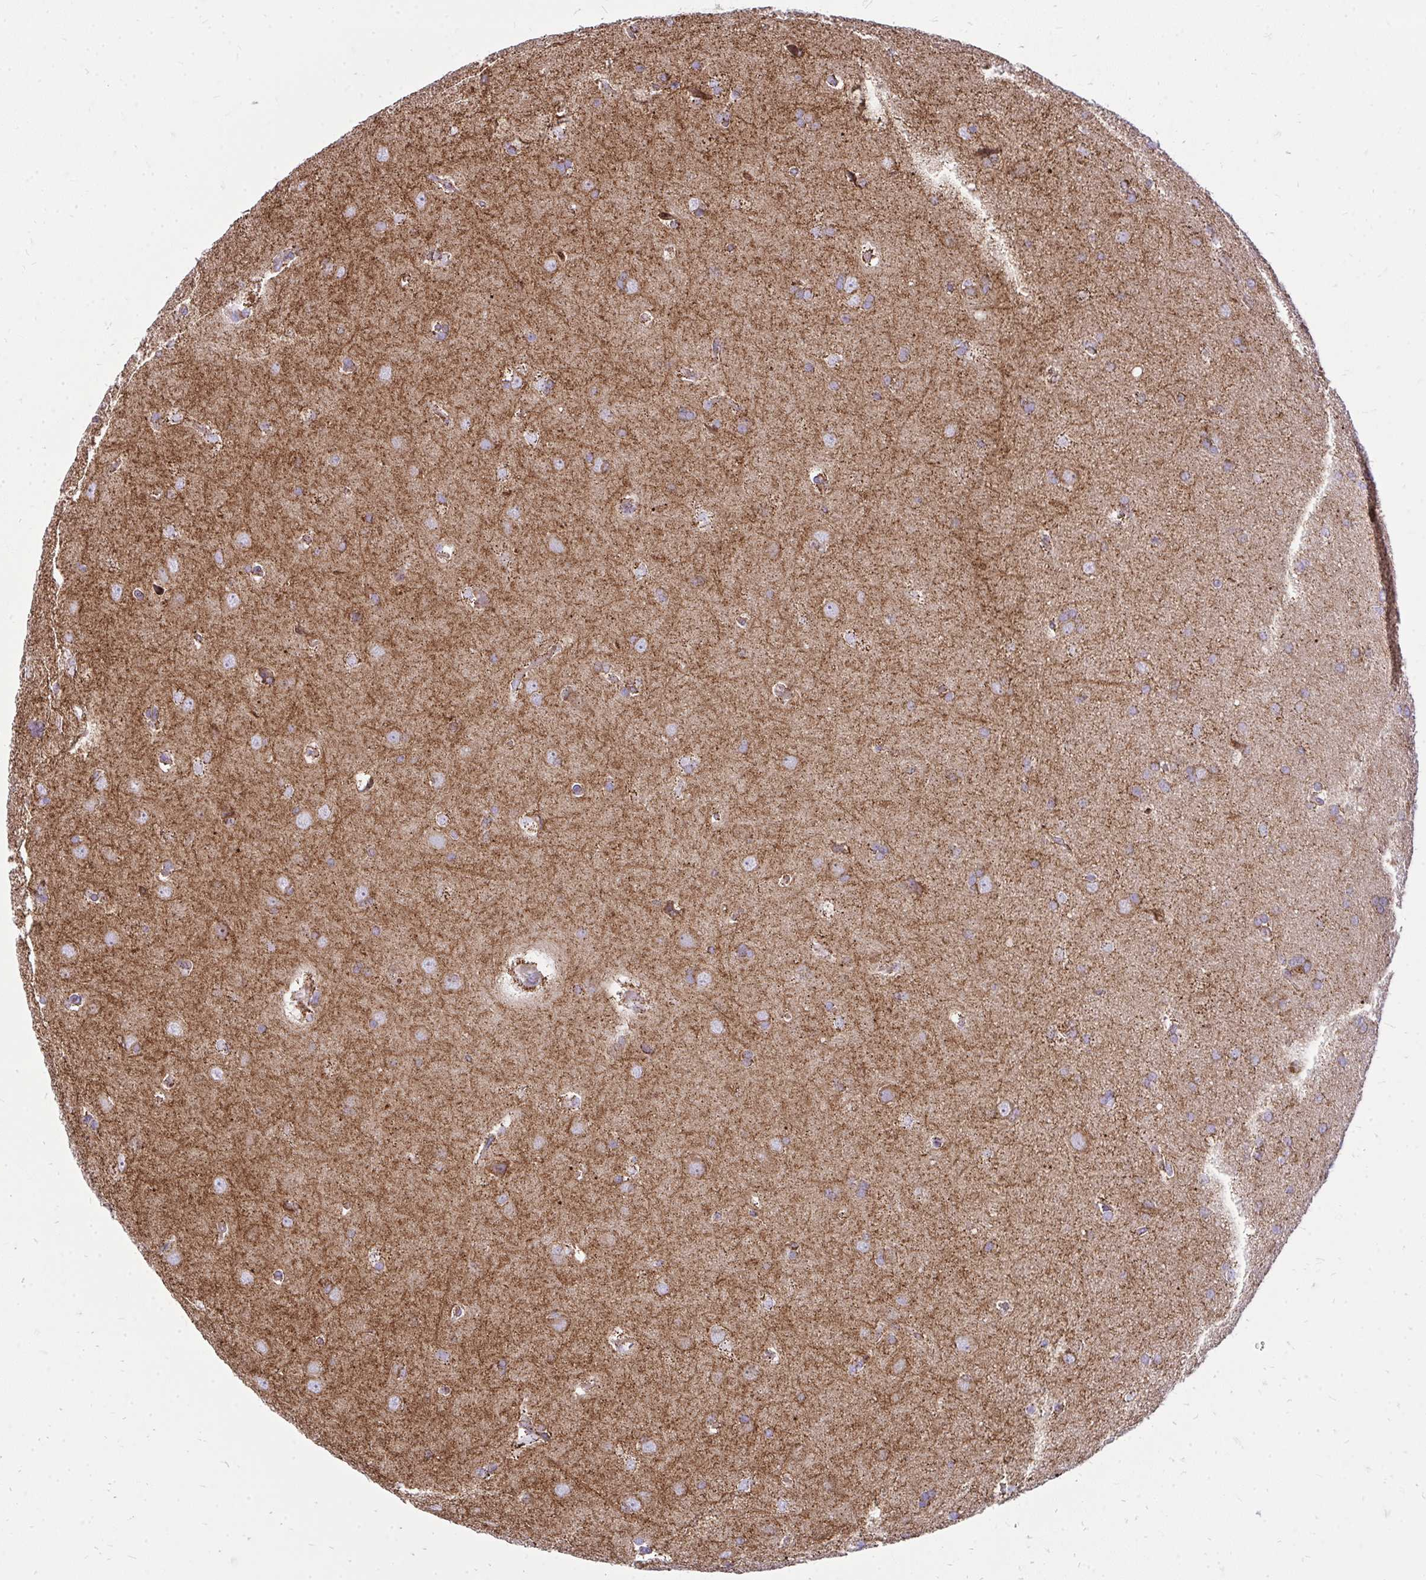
{"staining": {"intensity": "weak", "quantity": "<25%", "location": "cytoplasmic/membranous"}, "tissue": "glioma", "cell_type": "Tumor cells", "image_type": "cancer", "snomed": [{"axis": "morphology", "description": "Glioma, malignant, Low grade"}, {"axis": "topography", "description": "Brain"}], "caption": "The image displays no significant staining in tumor cells of glioma.", "gene": "SPTBN2", "patient": {"sex": "female", "age": 54}}